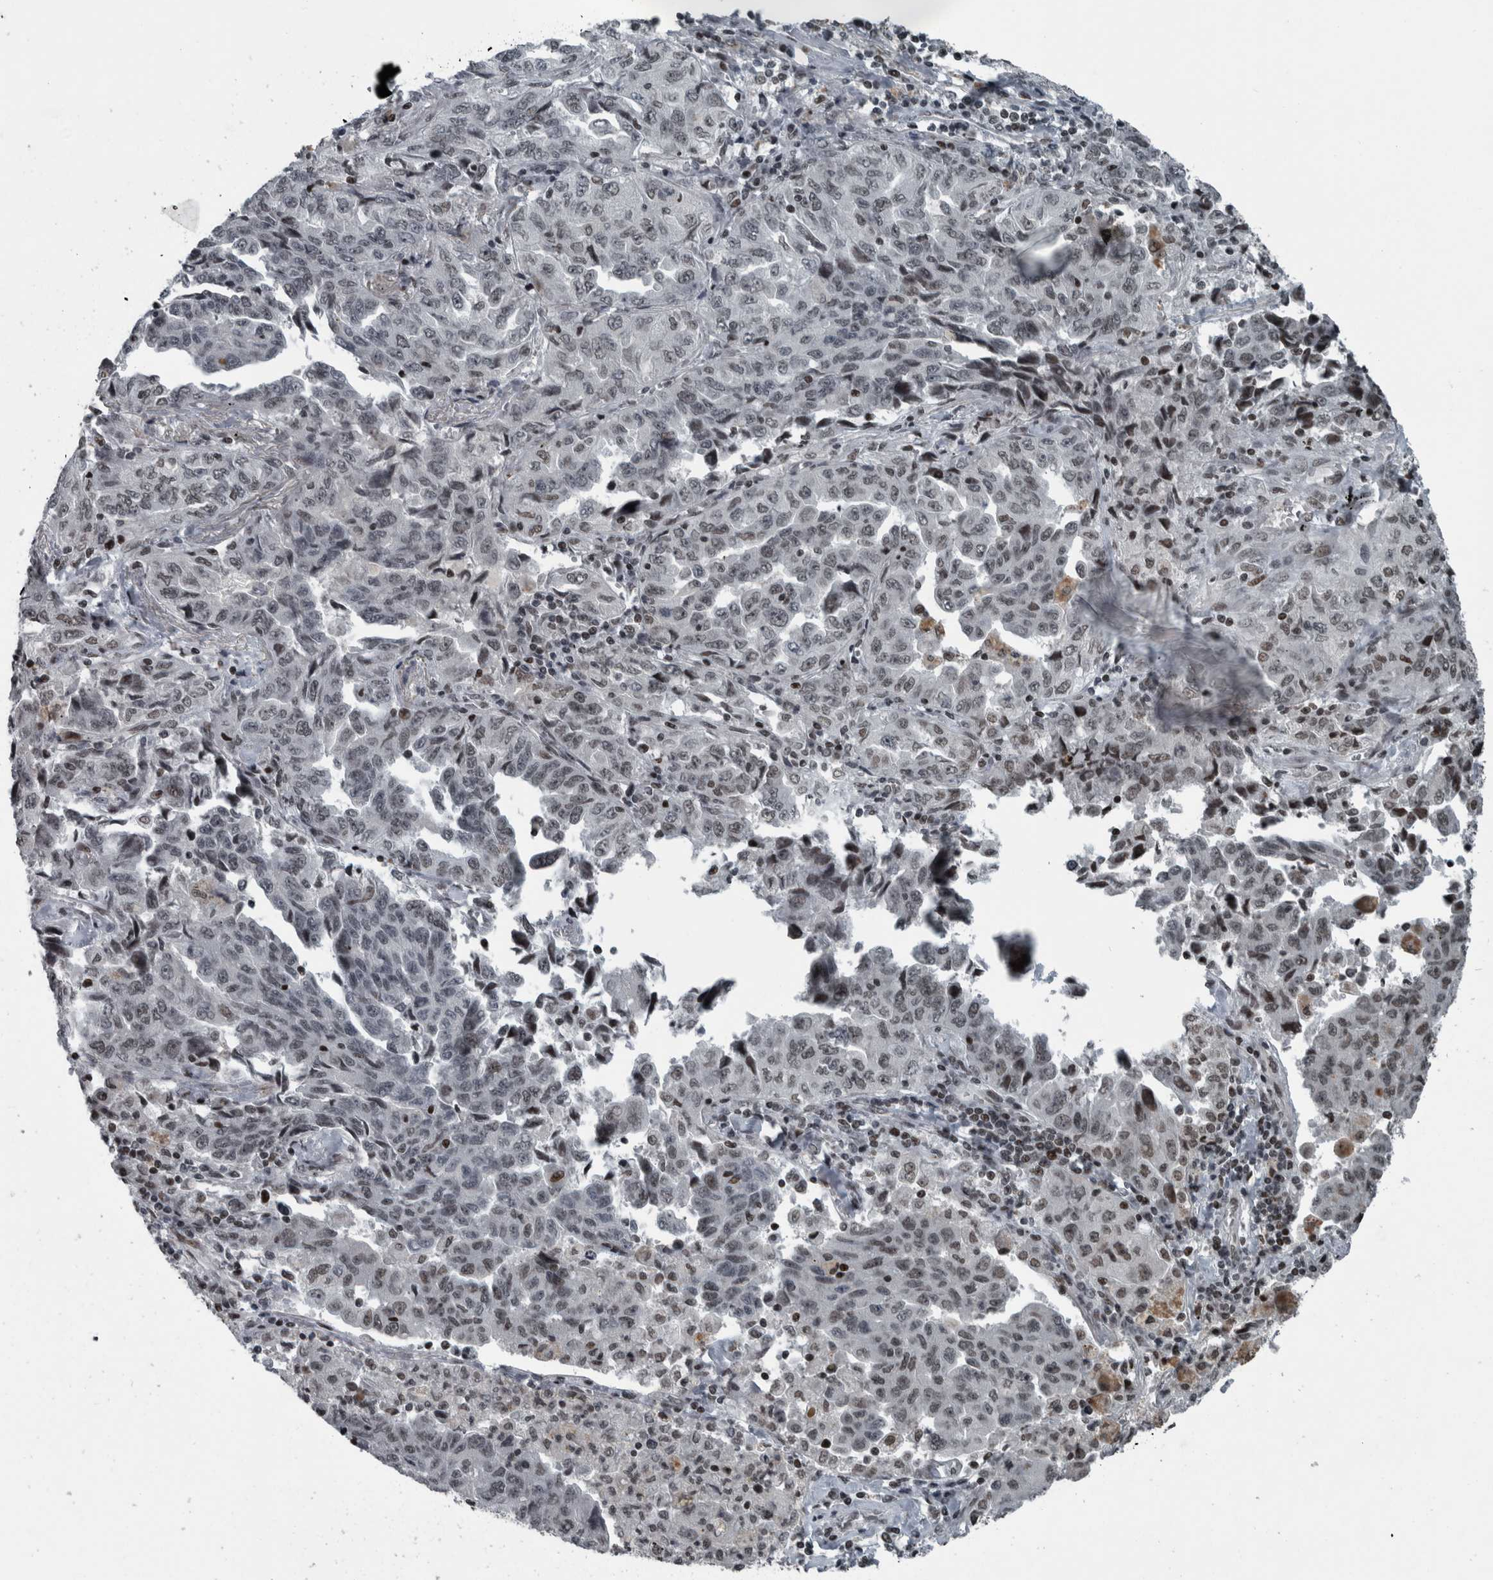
{"staining": {"intensity": "weak", "quantity": "25%-75%", "location": "nuclear"}, "tissue": "lung cancer", "cell_type": "Tumor cells", "image_type": "cancer", "snomed": [{"axis": "morphology", "description": "Adenocarcinoma, NOS"}, {"axis": "topography", "description": "Lung"}], "caption": "High-magnification brightfield microscopy of adenocarcinoma (lung) stained with DAB (brown) and counterstained with hematoxylin (blue). tumor cells exhibit weak nuclear positivity is appreciated in about25%-75% of cells.", "gene": "UNC50", "patient": {"sex": "female", "age": 51}}